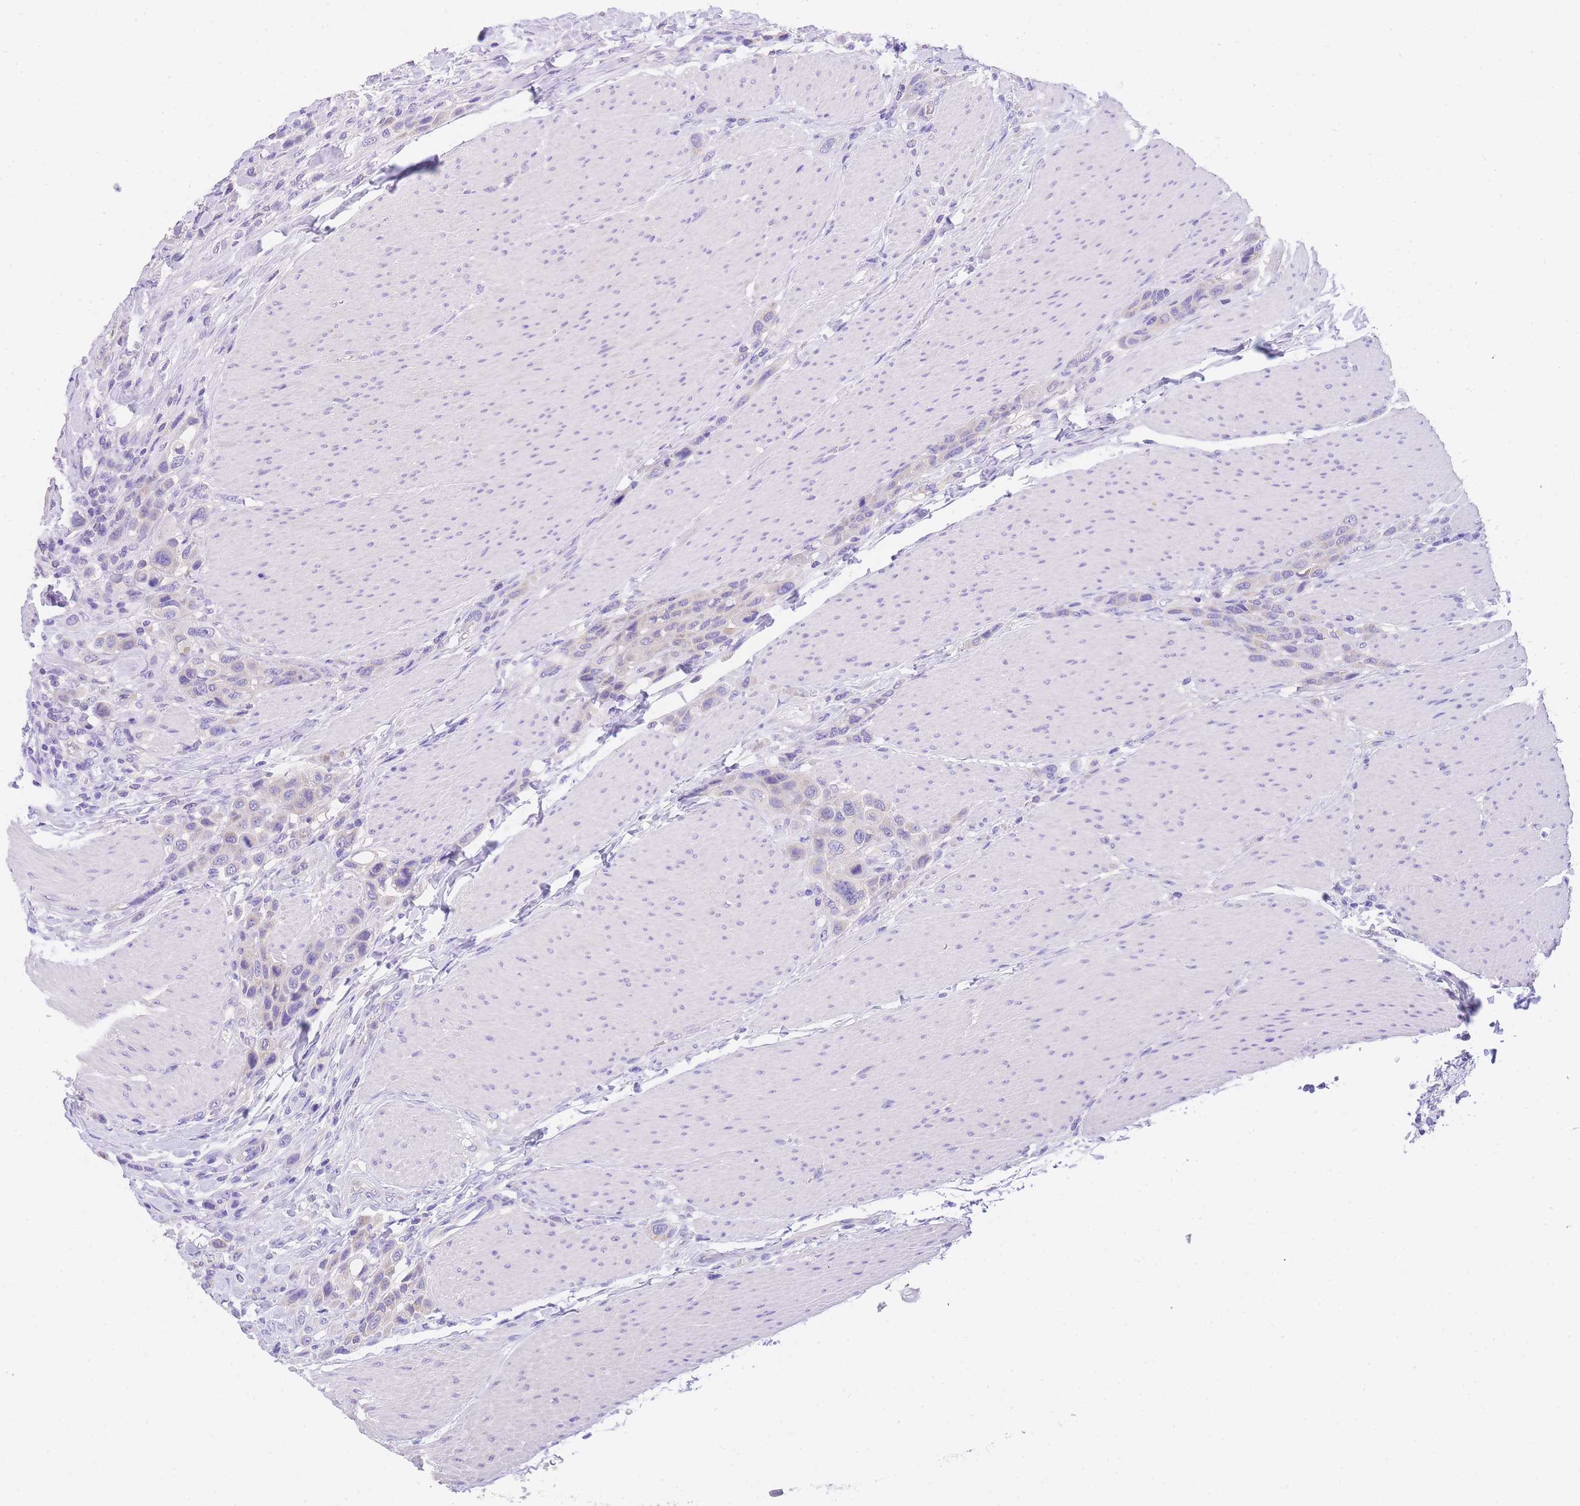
{"staining": {"intensity": "negative", "quantity": "none", "location": "none"}, "tissue": "urothelial cancer", "cell_type": "Tumor cells", "image_type": "cancer", "snomed": [{"axis": "morphology", "description": "Urothelial carcinoma, High grade"}, {"axis": "topography", "description": "Urinary bladder"}], "caption": "Immunohistochemistry (IHC) histopathology image of neoplastic tissue: human urothelial cancer stained with DAB (3,3'-diaminobenzidine) reveals no significant protein expression in tumor cells.", "gene": "EPN2", "patient": {"sex": "male", "age": 50}}